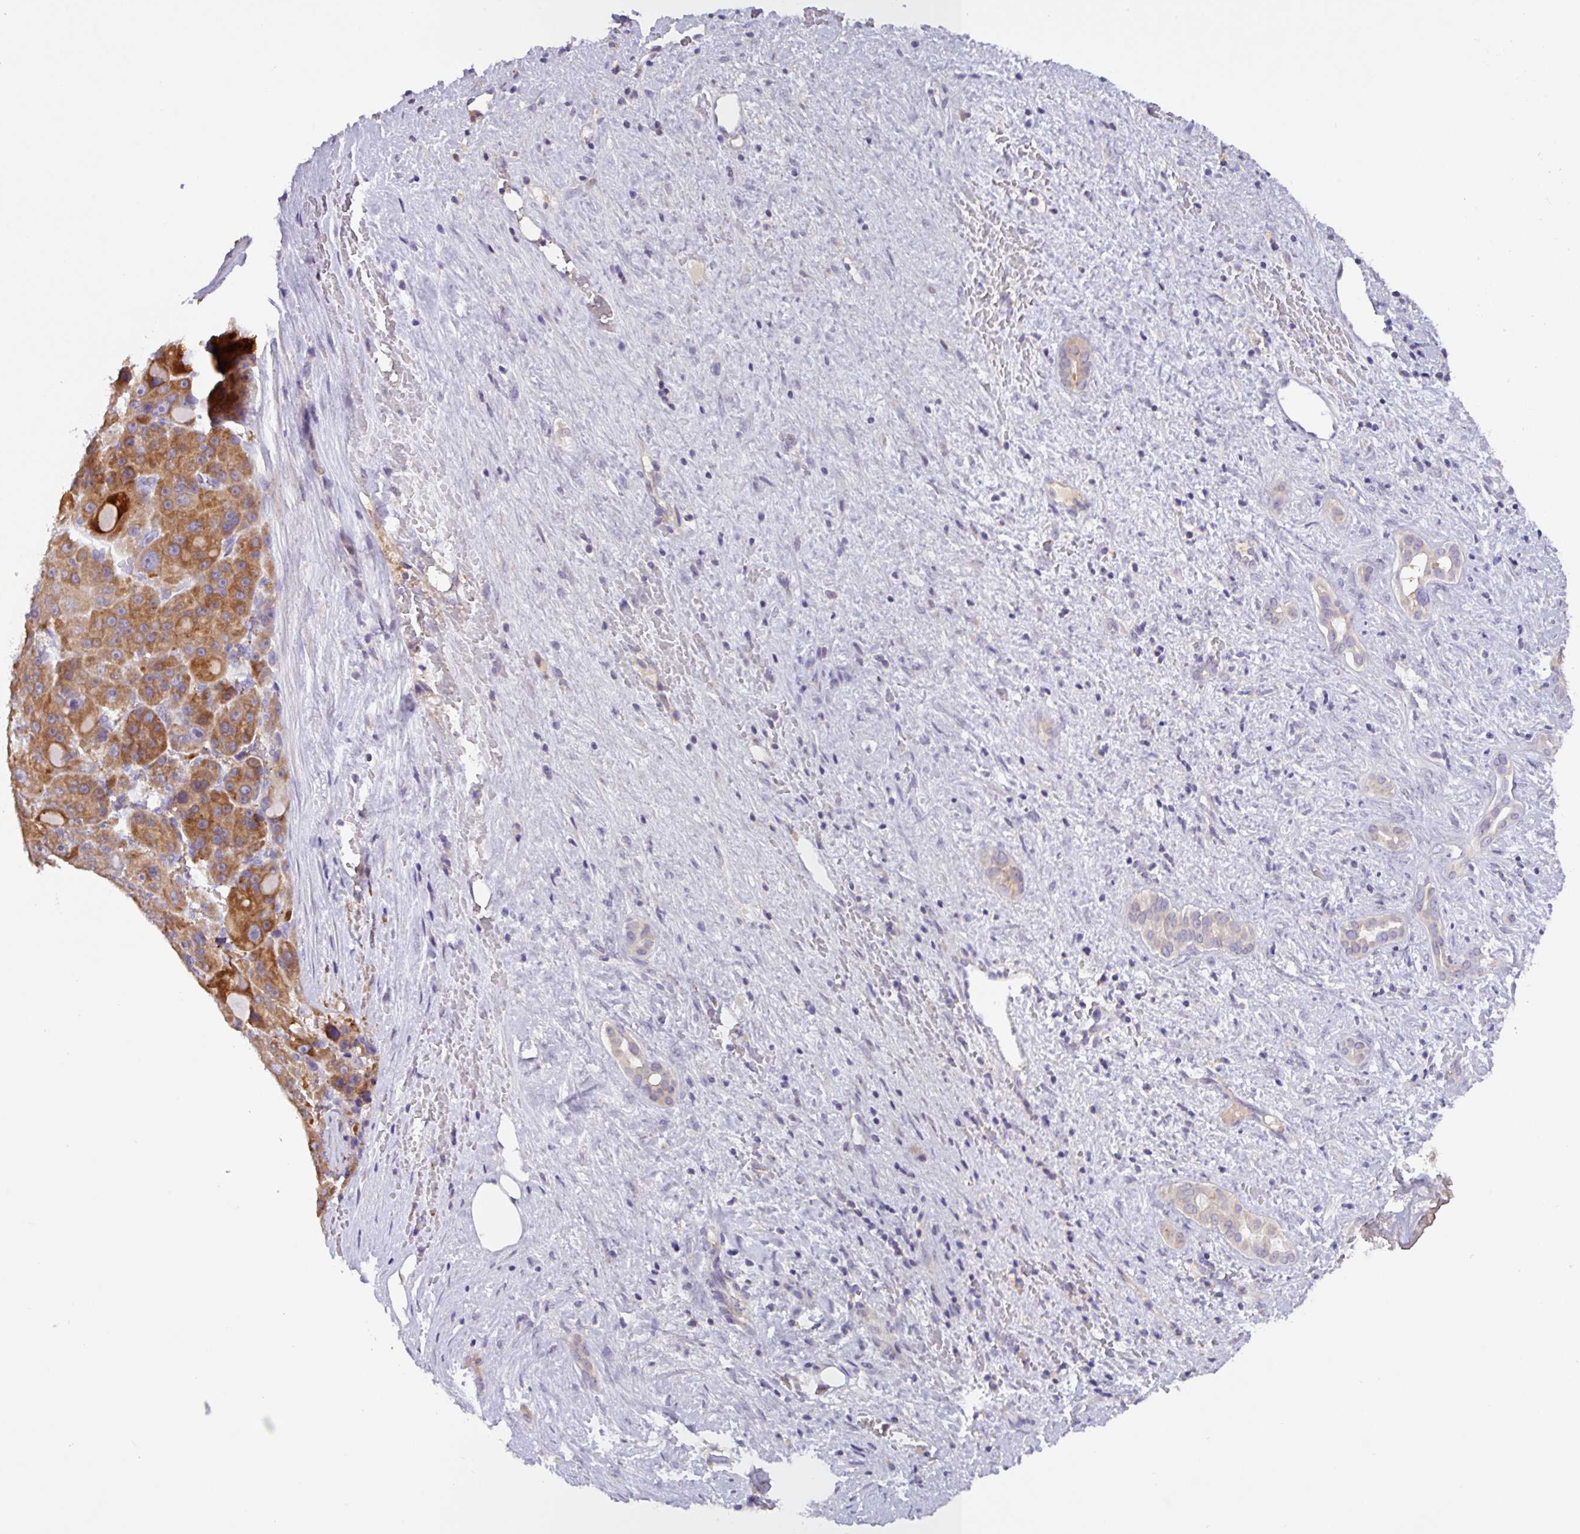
{"staining": {"intensity": "moderate", "quantity": ">75%", "location": "cytoplasmic/membranous"}, "tissue": "liver cancer", "cell_type": "Tumor cells", "image_type": "cancer", "snomed": [{"axis": "morphology", "description": "Carcinoma, Hepatocellular, NOS"}, {"axis": "topography", "description": "Liver"}], "caption": "A photomicrograph of liver hepatocellular carcinoma stained for a protein demonstrates moderate cytoplasmic/membranous brown staining in tumor cells. (DAB = brown stain, brightfield microscopy at high magnification).", "gene": "SFTPB", "patient": {"sex": "male", "age": 76}}